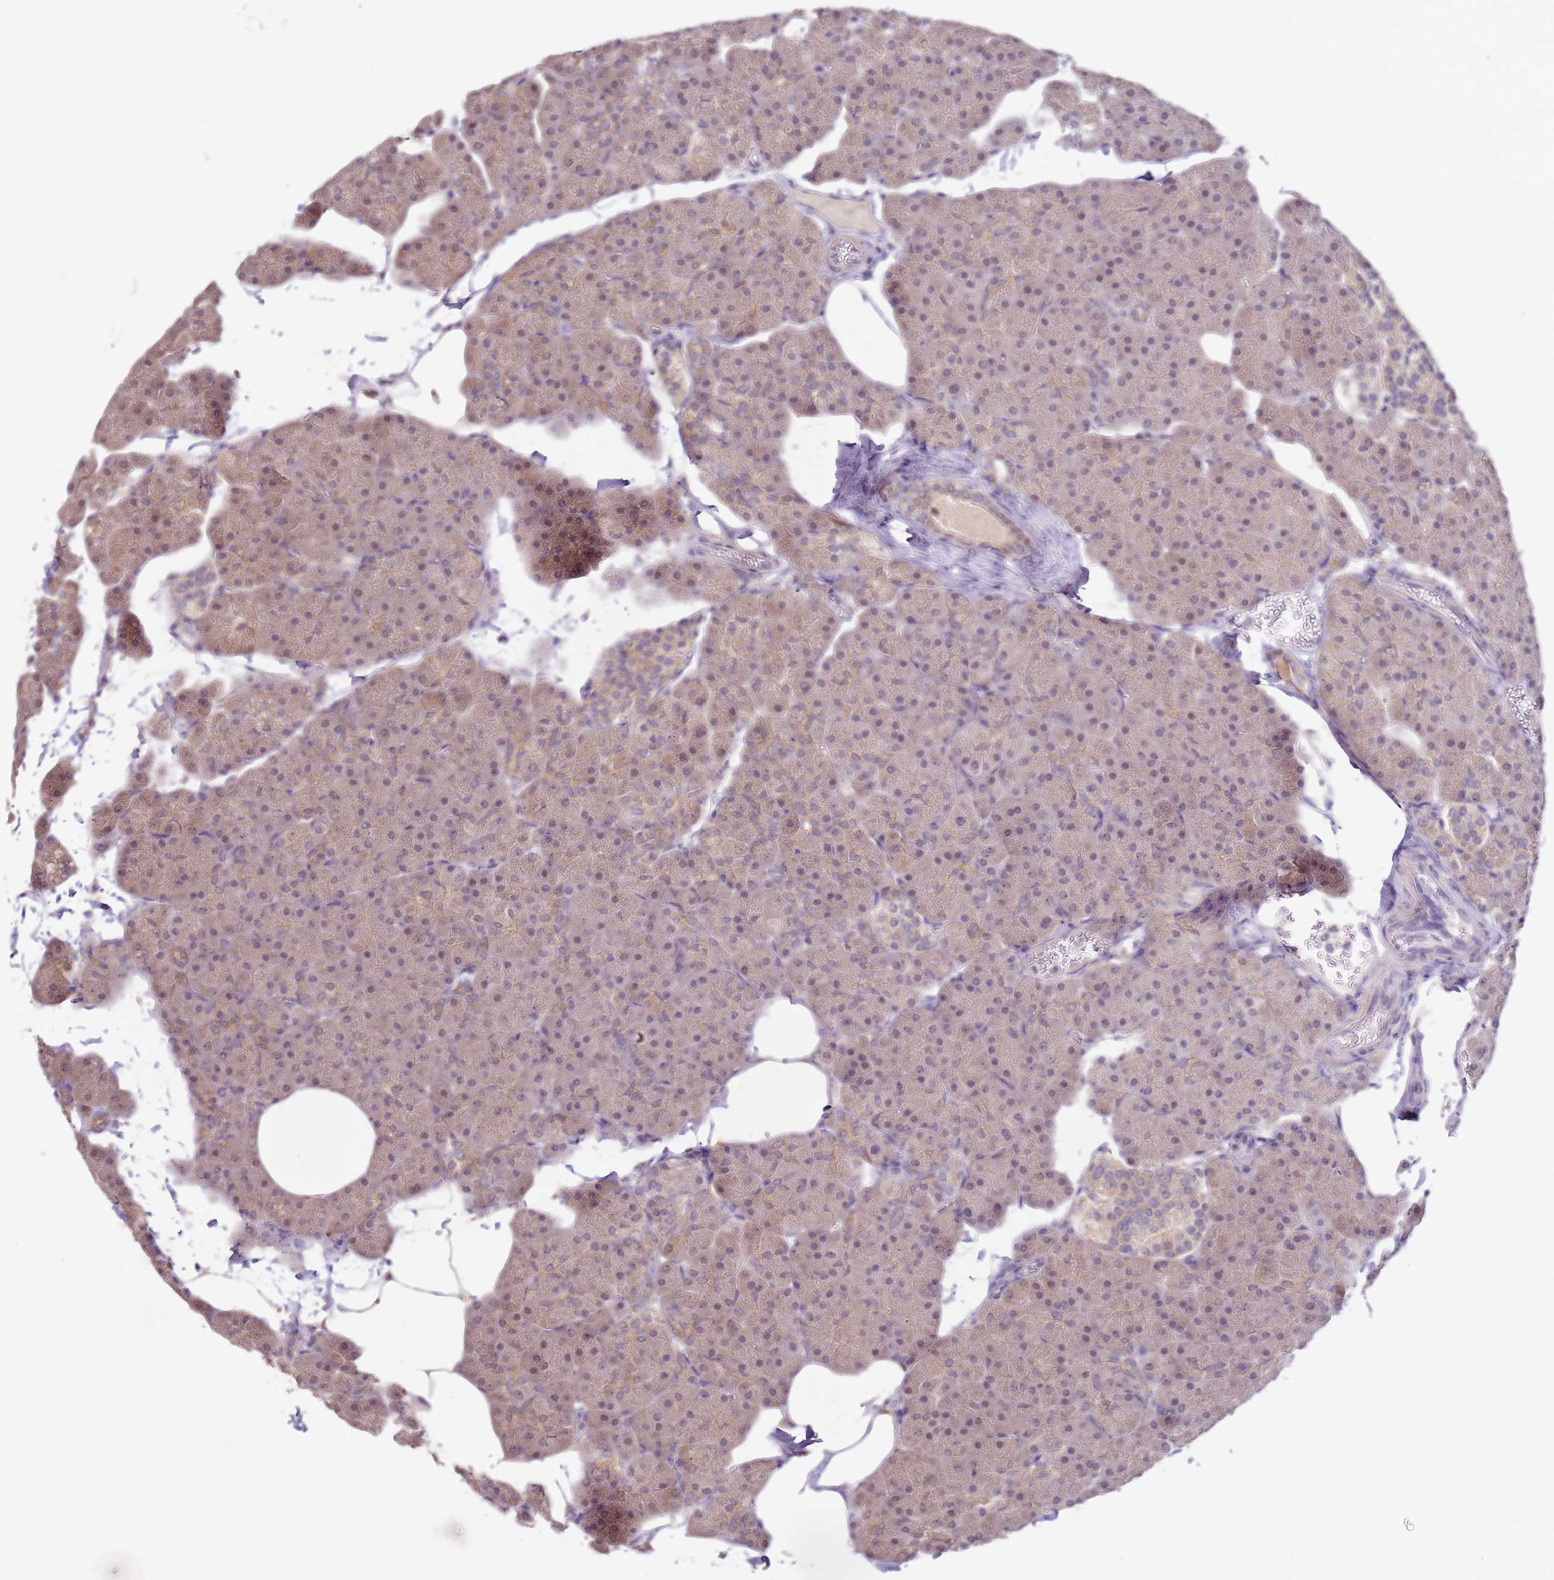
{"staining": {"intensity": "weak", "quantity": ">75%", "location": "cytoplasmic/membranous"}, "tissue": "pancreas", "cell_type": "Exocrine glandular cells", "image_type": "normal", "snomed": [{"axis": "morphology", "description": "Normal tissue, NOS"}, {"axis": "topography", "description": "Pancreas"}], "caption": "Weak cytoplasmic/membranous expression for a protein is seen in approximately >75% of exocrine glandular cells of normal pancreas using immunohistochemistry (IHC).", "gene": "MDH1", "patient": {"sex": "male", "age": 35}}